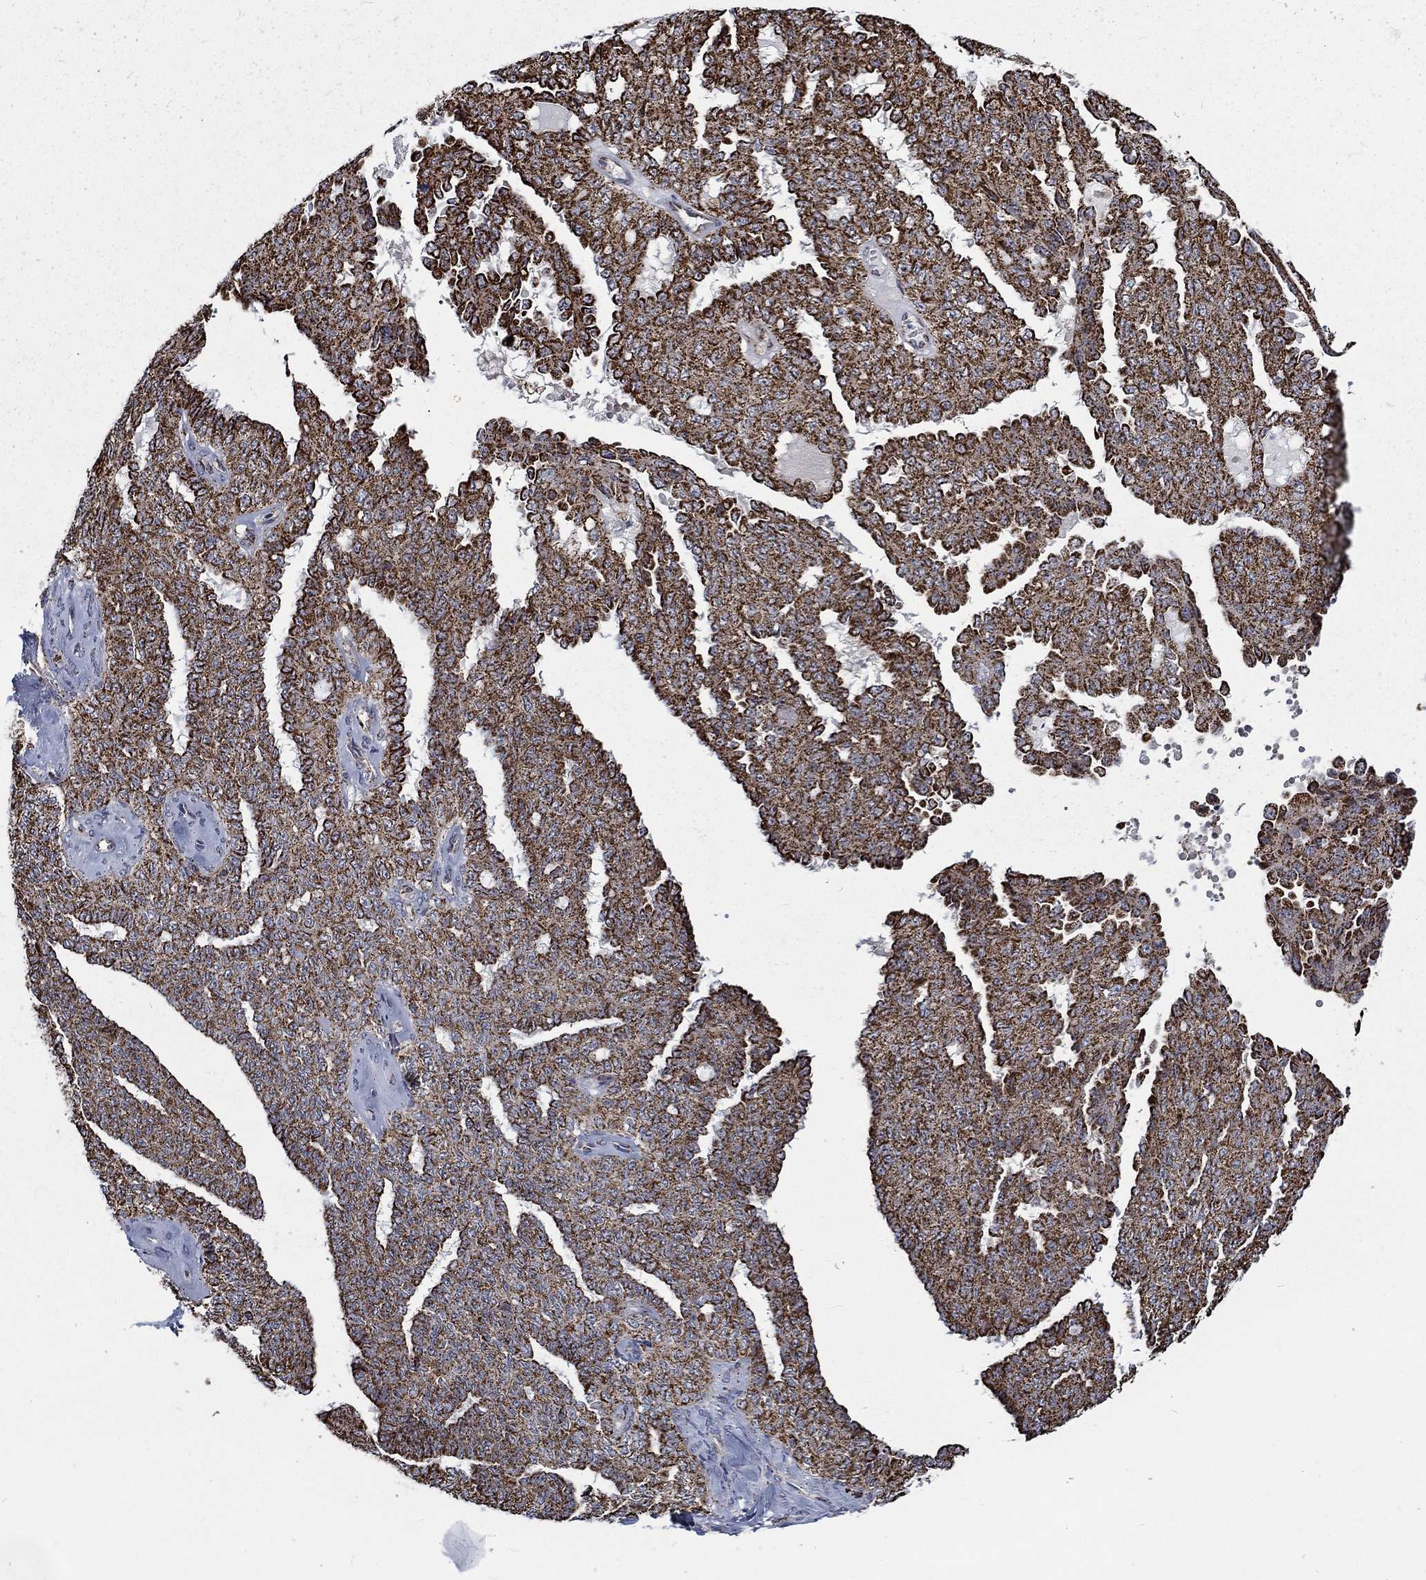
{"staining": {"intensity": "strong", "quantity": ">75%", "location": "cytoplasmic/membranous"}, "tissue": "ovarian cancer", "cell_type": "Tumor cells", "image_type": "cancer", "snomed": [{"axis": "morphology", "description": "Cystadenocarcinoma, serous, NOS"}, {"axis": "topography", "description": "Ovary"}], "caption": "An image of ovarian serous cystadenocarcinoma stained for a protein shows strong cytoplasmic/membranous brown staining in tumor cells.", "gene": "MOAP1", "patient": {"sex": "female", "age": 71}}